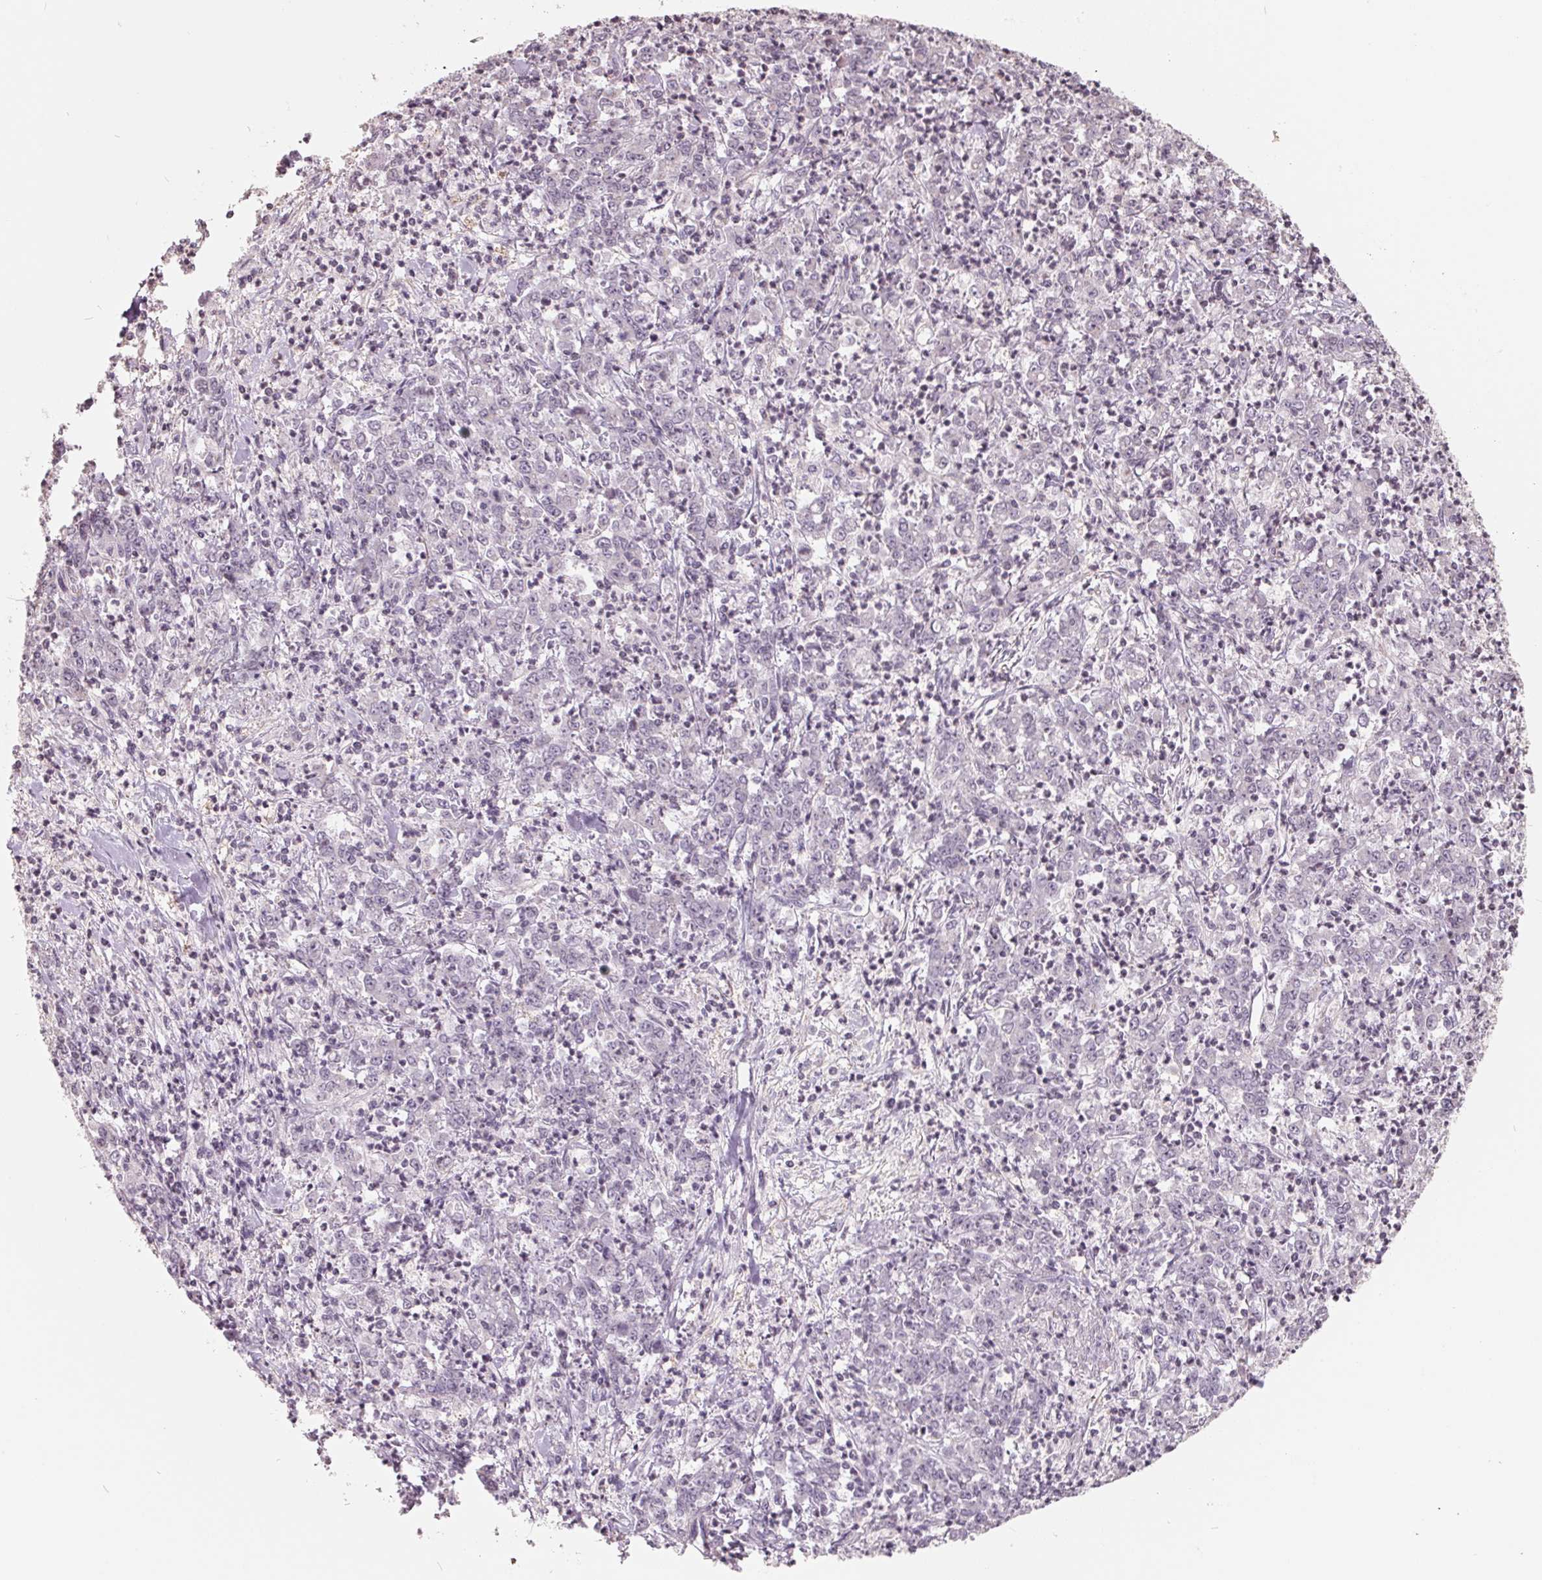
{"staining": {"intensity": "negative", "quantity": "none", "location": "none"}, "tissue": "stomach cancer", "cell_type": "Tumor cells", "image_type": "cancer", "snomed": [{"axis": "morphology", "description": "Adenocarcinoma, NOS"}, {"axis": "topography", "description": "Stomach, lower"}], "caption": "Stomach cancer stained for a protein using immunohistochemistry exhibits no expression tumor cells.", "gene": "FTCD", "patient": {"sex": "female", "age": 71}}